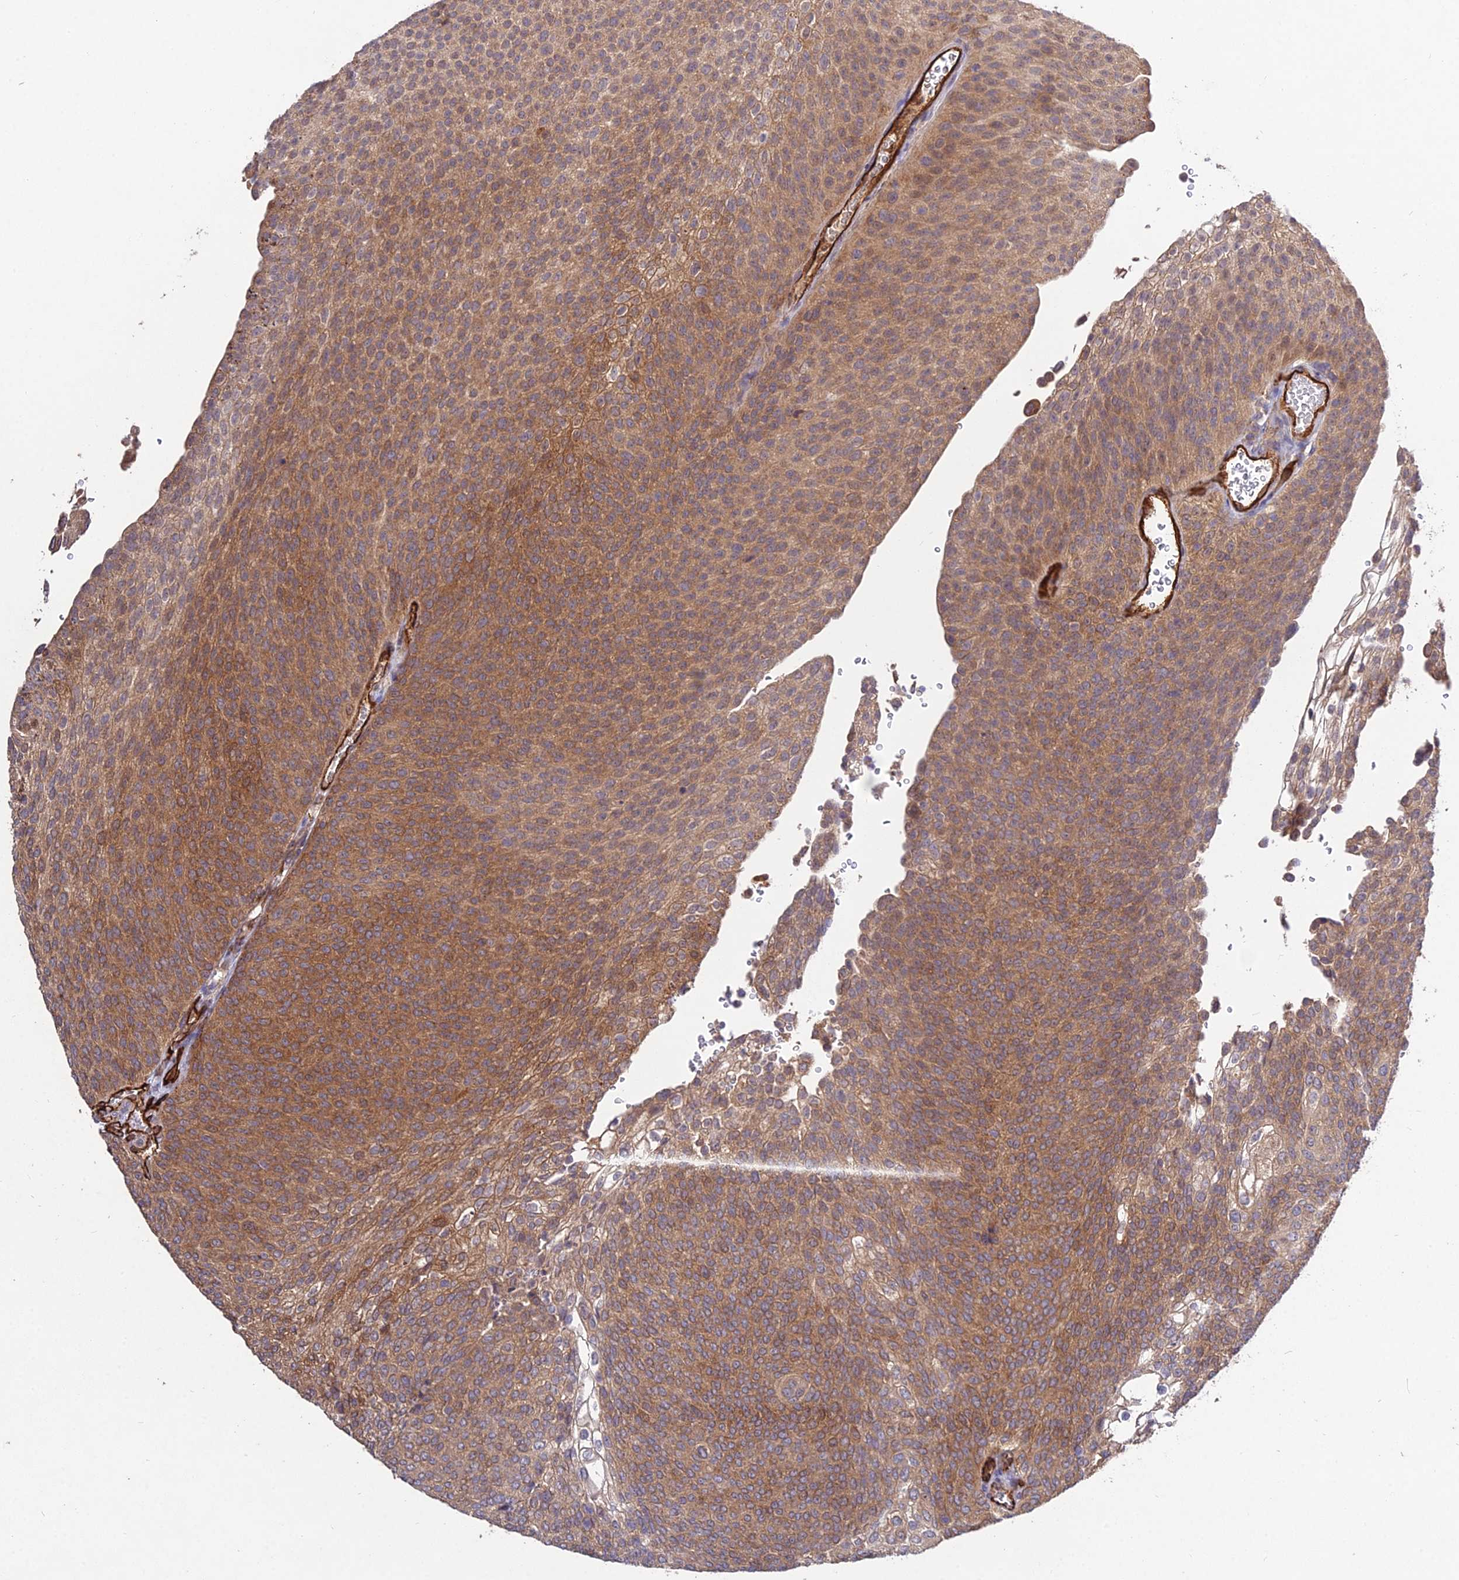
{"staining": {"intensity": "moderate", "quantity": "25%-75%", "location": "cytoplasmic/membranous"}, "tissue": "urothelial cancer", "cell_type": "Tumor cells", "image_type": "cancer", "snomed": [{"axis": "morphology", "description": "Urothelial carcinoma, High grade"}, {"axis": "topography", "description": "Urinary bladder"}], "caption": "Tumor cells show medium levels of moderate cytoplasmic/membranous positivity in approximately 25%-75% of cells in high-grade urothelial carcinoma. The protein of interest is stained brown, and the nuclei are stained in blue (DAB IHC with brightfield microscopy, high magnification).", "gene": "GRTP1", "patient": {"sex": "female", "age": 79}}